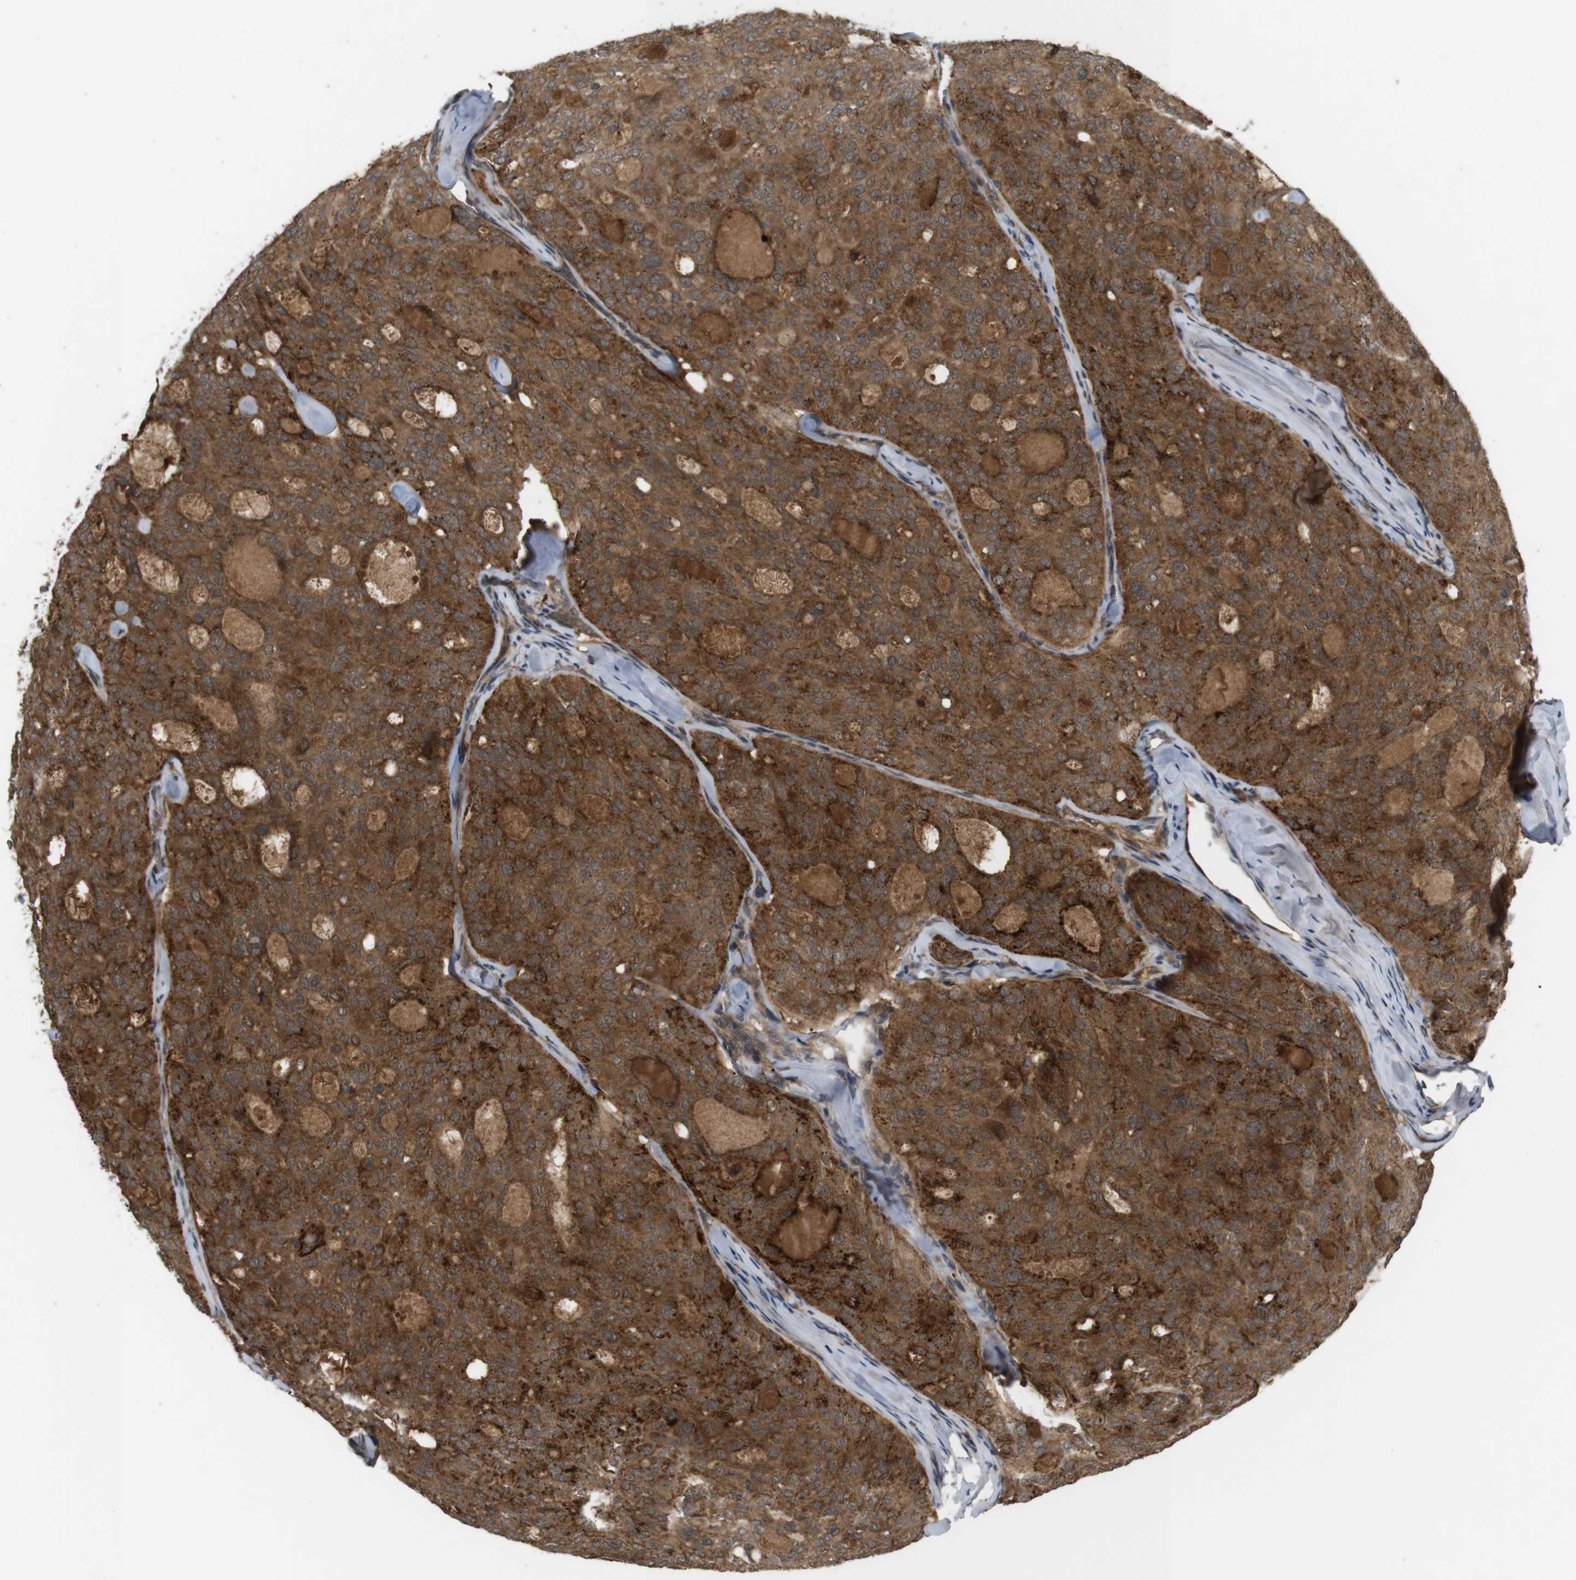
{"staining": {"intensity": "strong", "quantity": ">75%", "location": "cytoplasmic/membranous"}, "tissue": "thyroid cancer", "cell_type": "Tumor cells", "image_type": "cancer", "snomed": [{"axis": "morphology", "description": "Follicular adenoma carcinoma, NOS"}, {"axis": "topography", "description": "Thyroid gland"}], "caption": "Tumor cells show high levels of strong cytoplasmic/membranous expression in approximately >75% of cells in thyroid follicular adenoma carcinoma.", "gene": "NFKBIE", "patient": {"sex": "male", "age": 75}}